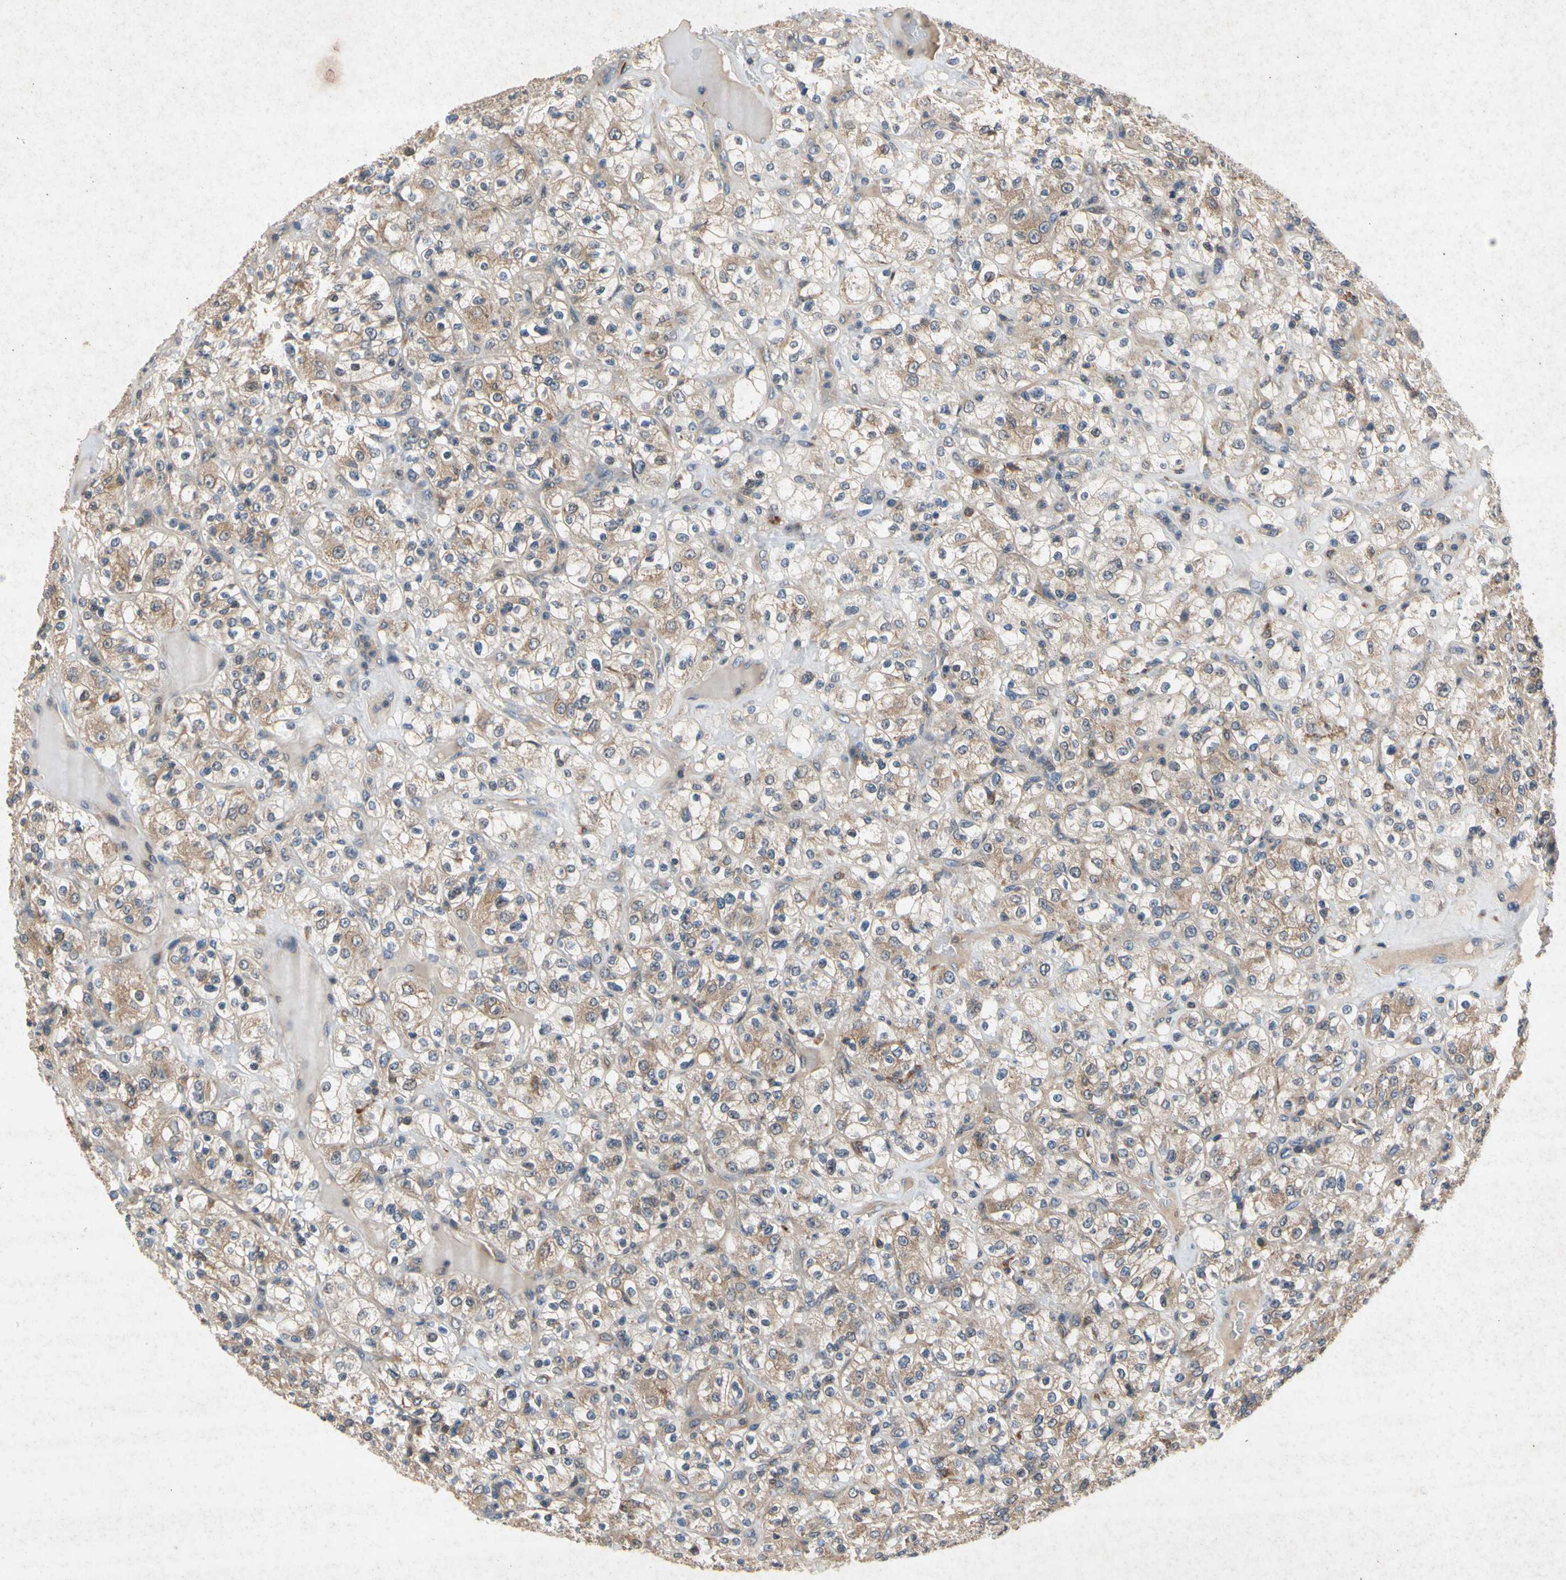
{"staining": {"intensity": "weak", "quantity": ">75%", "location": "cytoplasmic/membranous"}, "tissue": "renal cancer", "cell_type": "Tumor cells", "image_type": "cancer", "snomed": [{"axis": "morphology", "description": "Normal tissue, NOS"}, {"axis": "morphology", "description": "Adenocarcinoma, NOS"}, {"axis": "topography", "description": "Kidney"}], "caption": "DAB (3,3'-diaminobenzidine) immunohistochemical staining of renal cancer displays weak cytoplasmic/membranous protein expression in about >75% of tumor cells. Nuclei are stained in blue.", "gene": "RPS6KA1", "patient": {"sex": "female", "age": 72}}